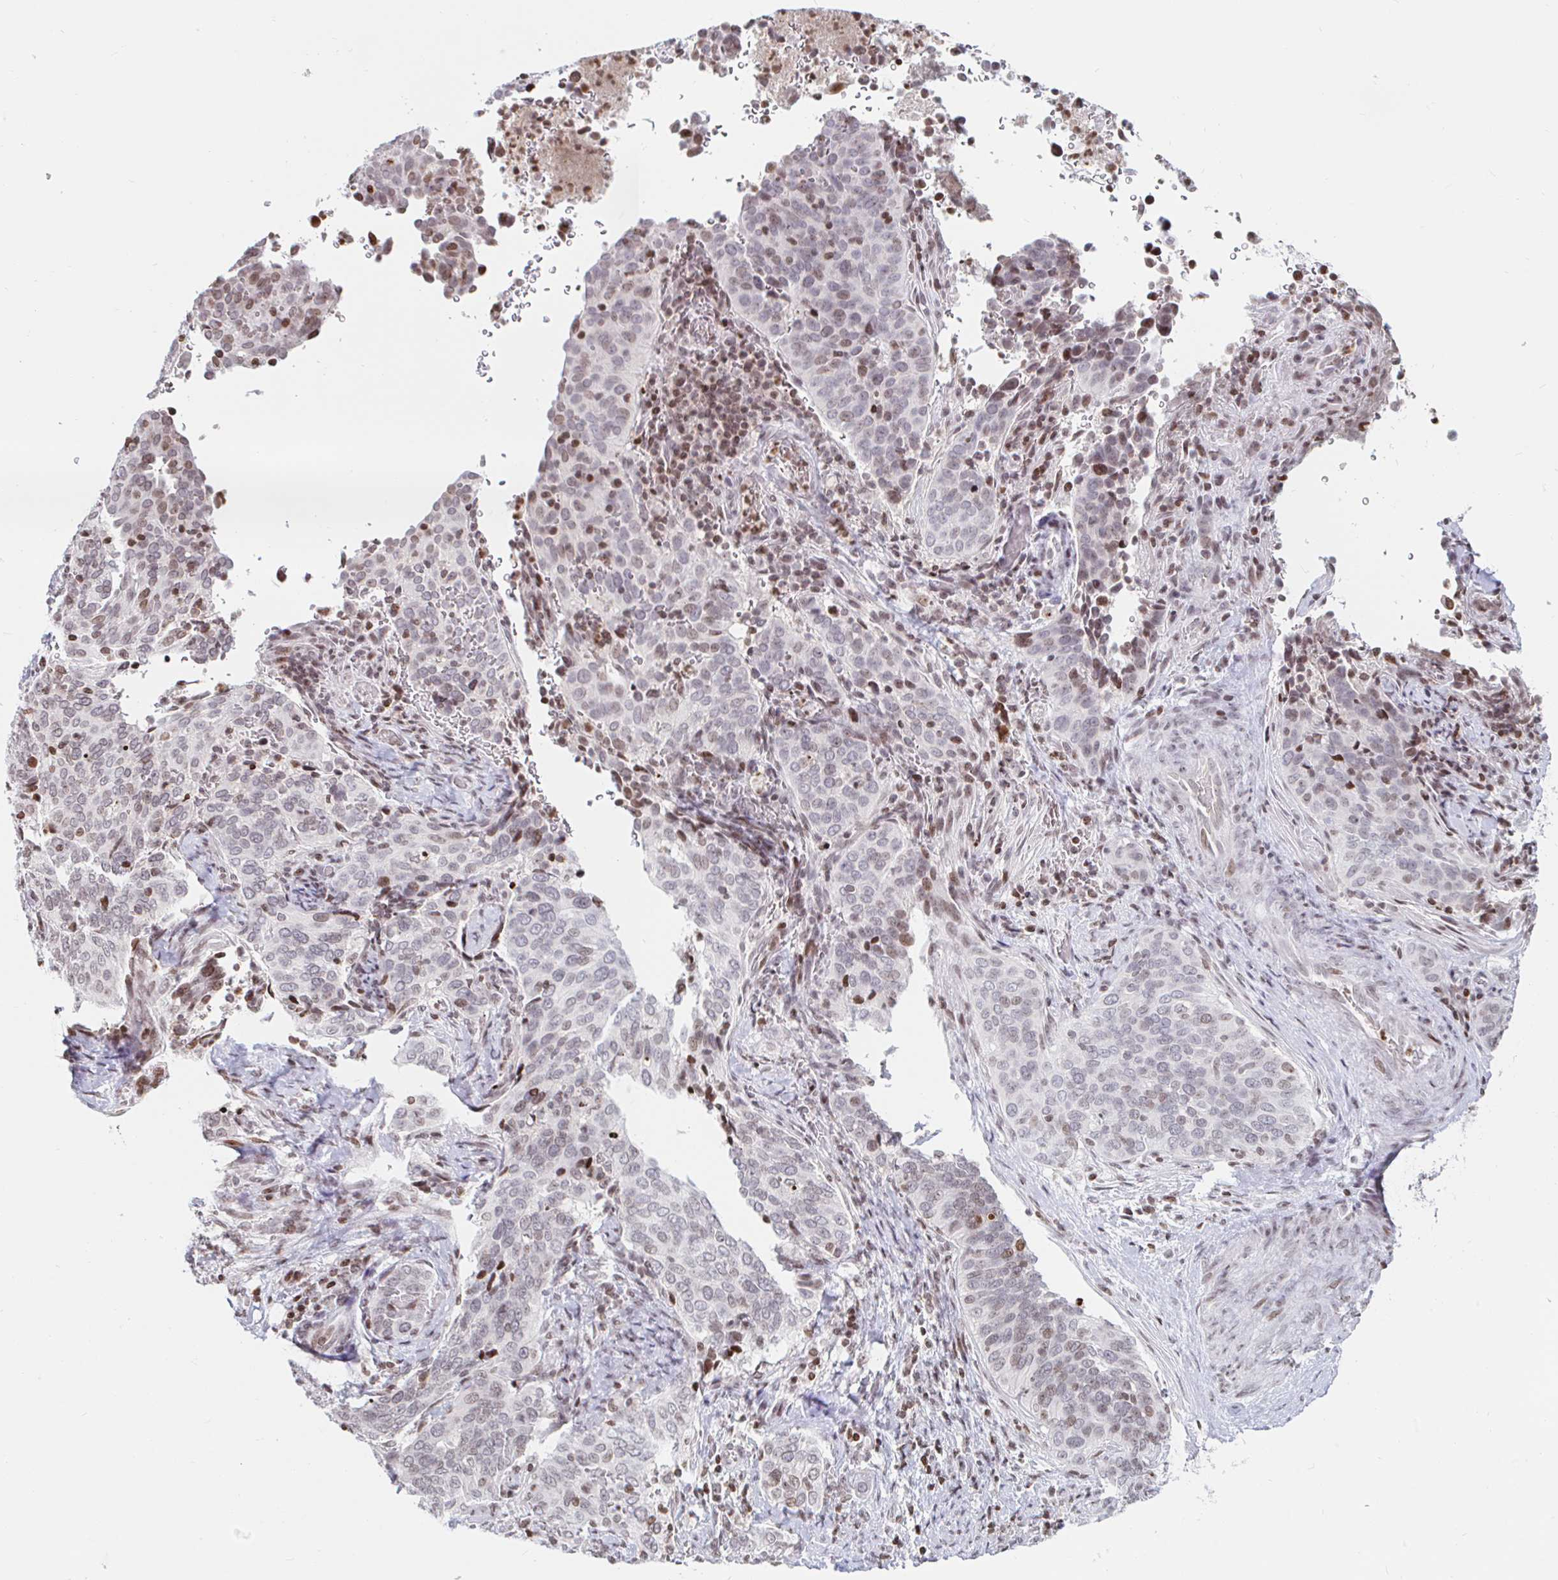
{"staining": {"intensity": "weak", "quantity": "<25%", "location": "nuclear"}, "tissue": "cervical cancer", "cell_type": "Tumor cells", "image_type": "cancer", "snomed": [{"axis": "morphology", "description": "Squamous cell carcinoma, NOS"}, {"axis": "topography", "description": "Cervix"}], "caption": "A micrograph of cervical cancer stained for a protein shows no brown staining in tumor cells.", "gene": "HOXC10", "patient": {"sex": "female", "age": 38}}